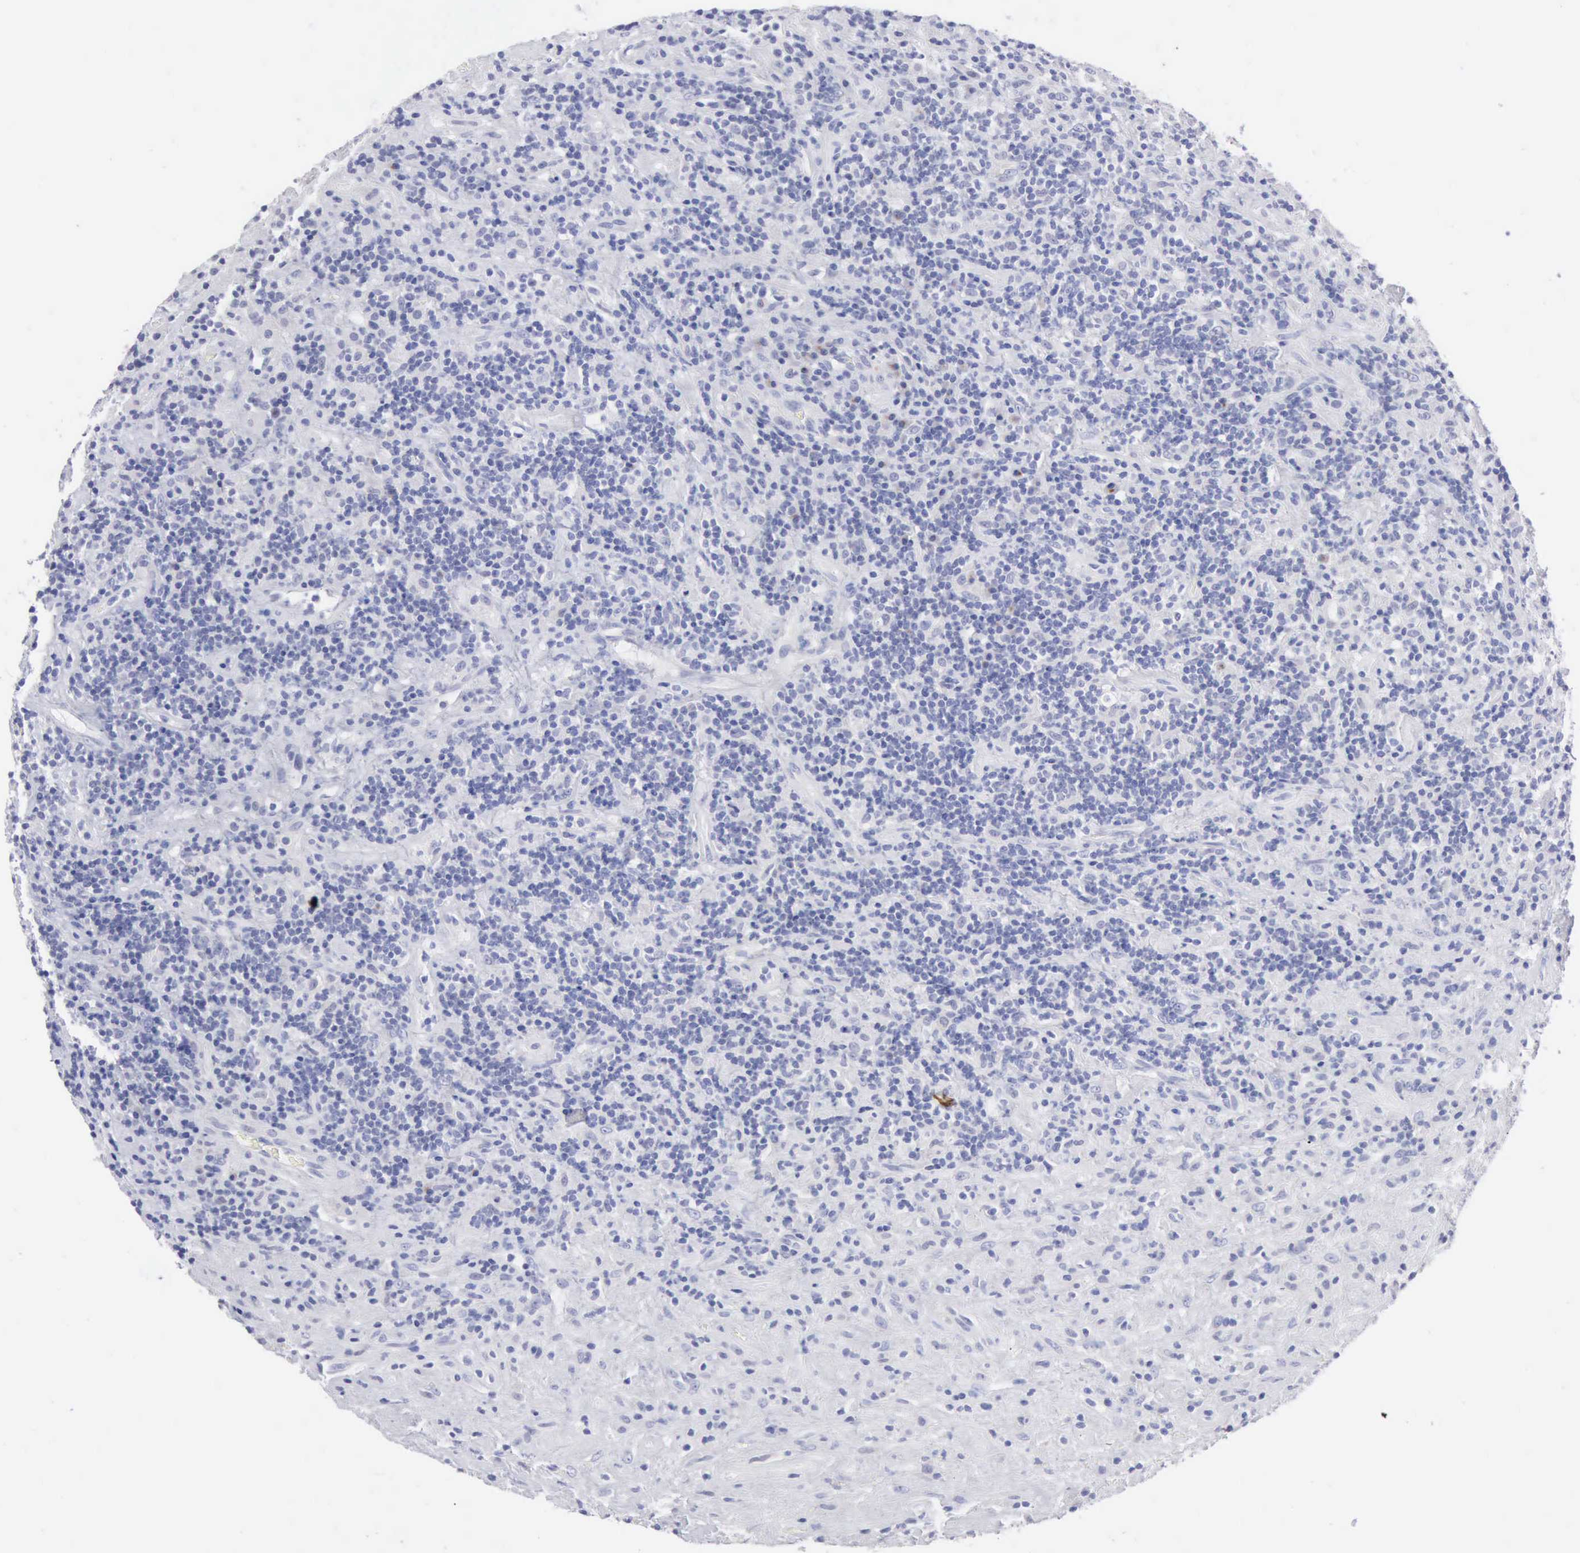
{"staining": {"intensity": "negative", "quantity": "none", "location": "none"}, "tissue": "lymphoma", "cell_type": "Tumor cells", "image_type": "cancer", "snomed": [{"axis": "morphology", "description": "Hodgkin's disease, NOS"}, {"axis": "topography", "description": "Lymph node"}], "caption": "This image is of Hodgkin's disease stained with immunohistochemistry to label a protein in brown with the nuclei are counter-stained blue. There is no positivity in tumor cells.", "gene": "ANGEL1", "patient": {"sex": "male", "age": 46}}